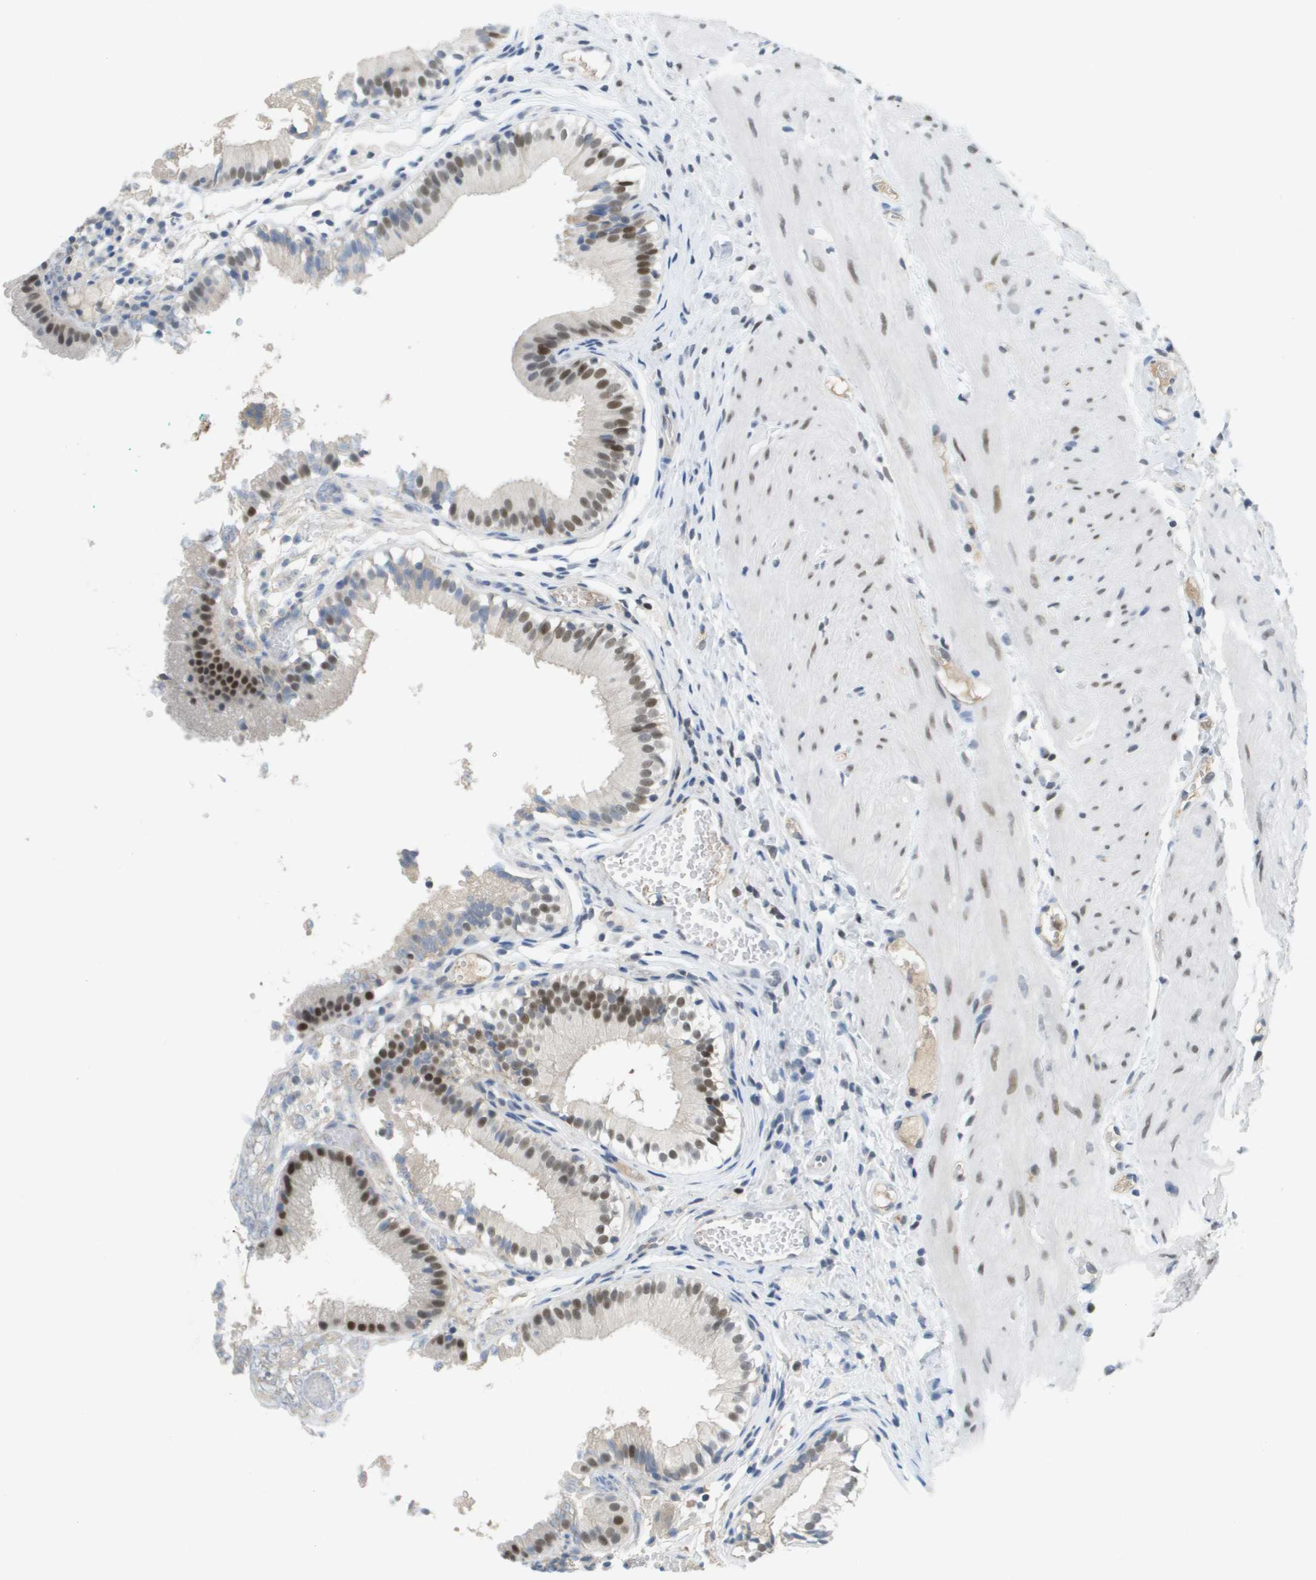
{"staining": {"intensity": "strong", "quantity": ">75%", "location": "nuclear"}, "tissue": "gallbladder", "cell_type": "Glandular cells", "image_type": "normal", "snomed": [{"axis": "morphology", "description": "Normal tissue, NOS"}, {"axis": "topography", "description": "Gallbladder"}], "caption": "Gallbladder was stained to show a protein in brown. There is high levels of strong nuclear staining in approximately >75% of glandular cells. (DAB IHC, brown staining for protein, blue staining for nuclei).", "gene": "TP53RK", "patient": {"sex": "female", "age": 26}}